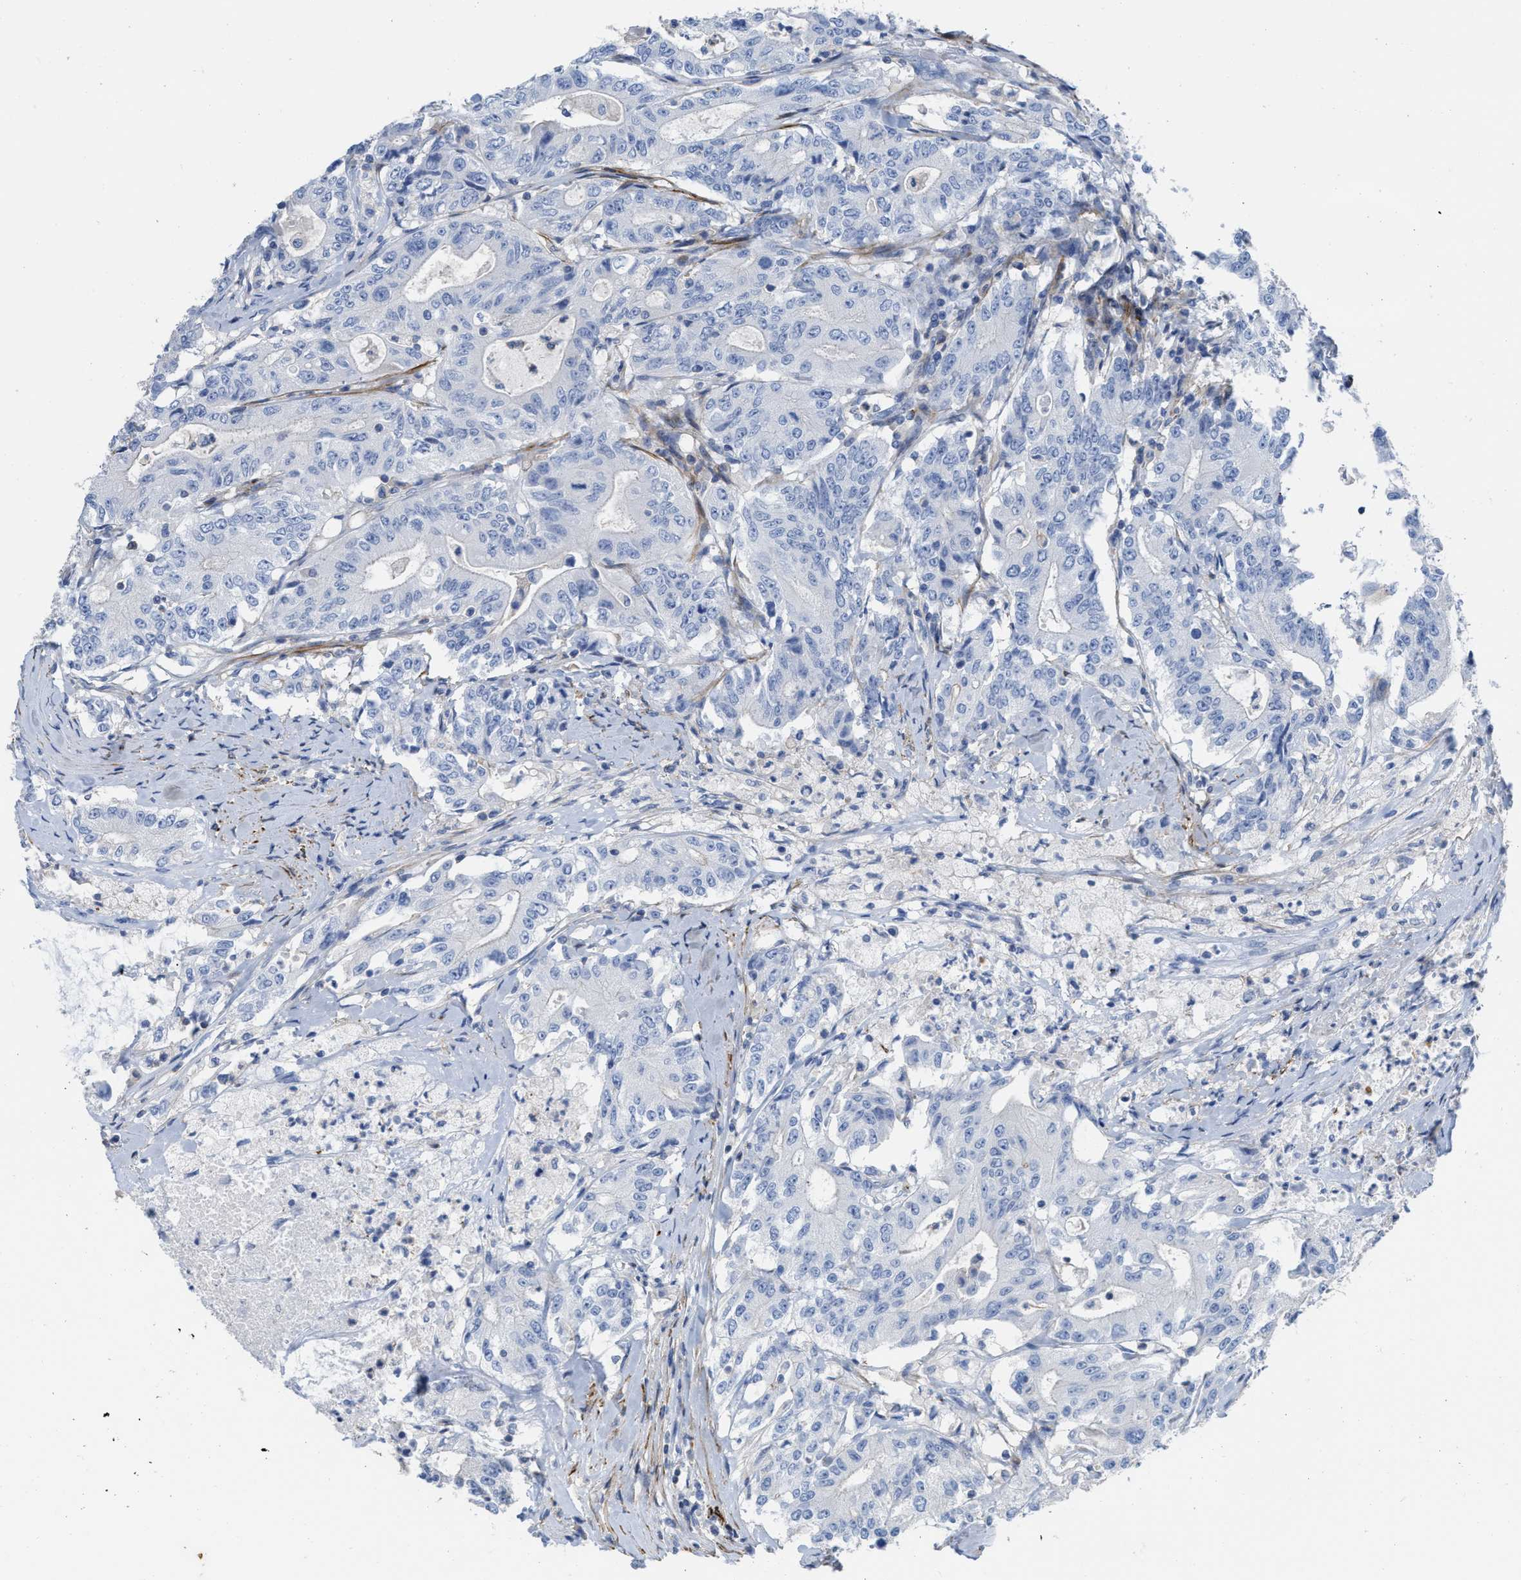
{"staining": {"intensity": "negative", "quantity": "none", "location": "none"}, "tissue": "colorectal cancer", "cell_type": "Tumor cells", "image_type": "cancer", "snomed": [{"axis": "morphology", "description": "Adenocarcinoma, NOS"}, {"axis": "topography", "description": "Colon"}], "caption": "Immunohistochemistry (IHC) of human adenocarcinoma (colorectal) shows no staining in tumor cells. Nuclei are stained in blue.", "gene": "PRMT2", "patient": {"sex": "female", "age": 77}}